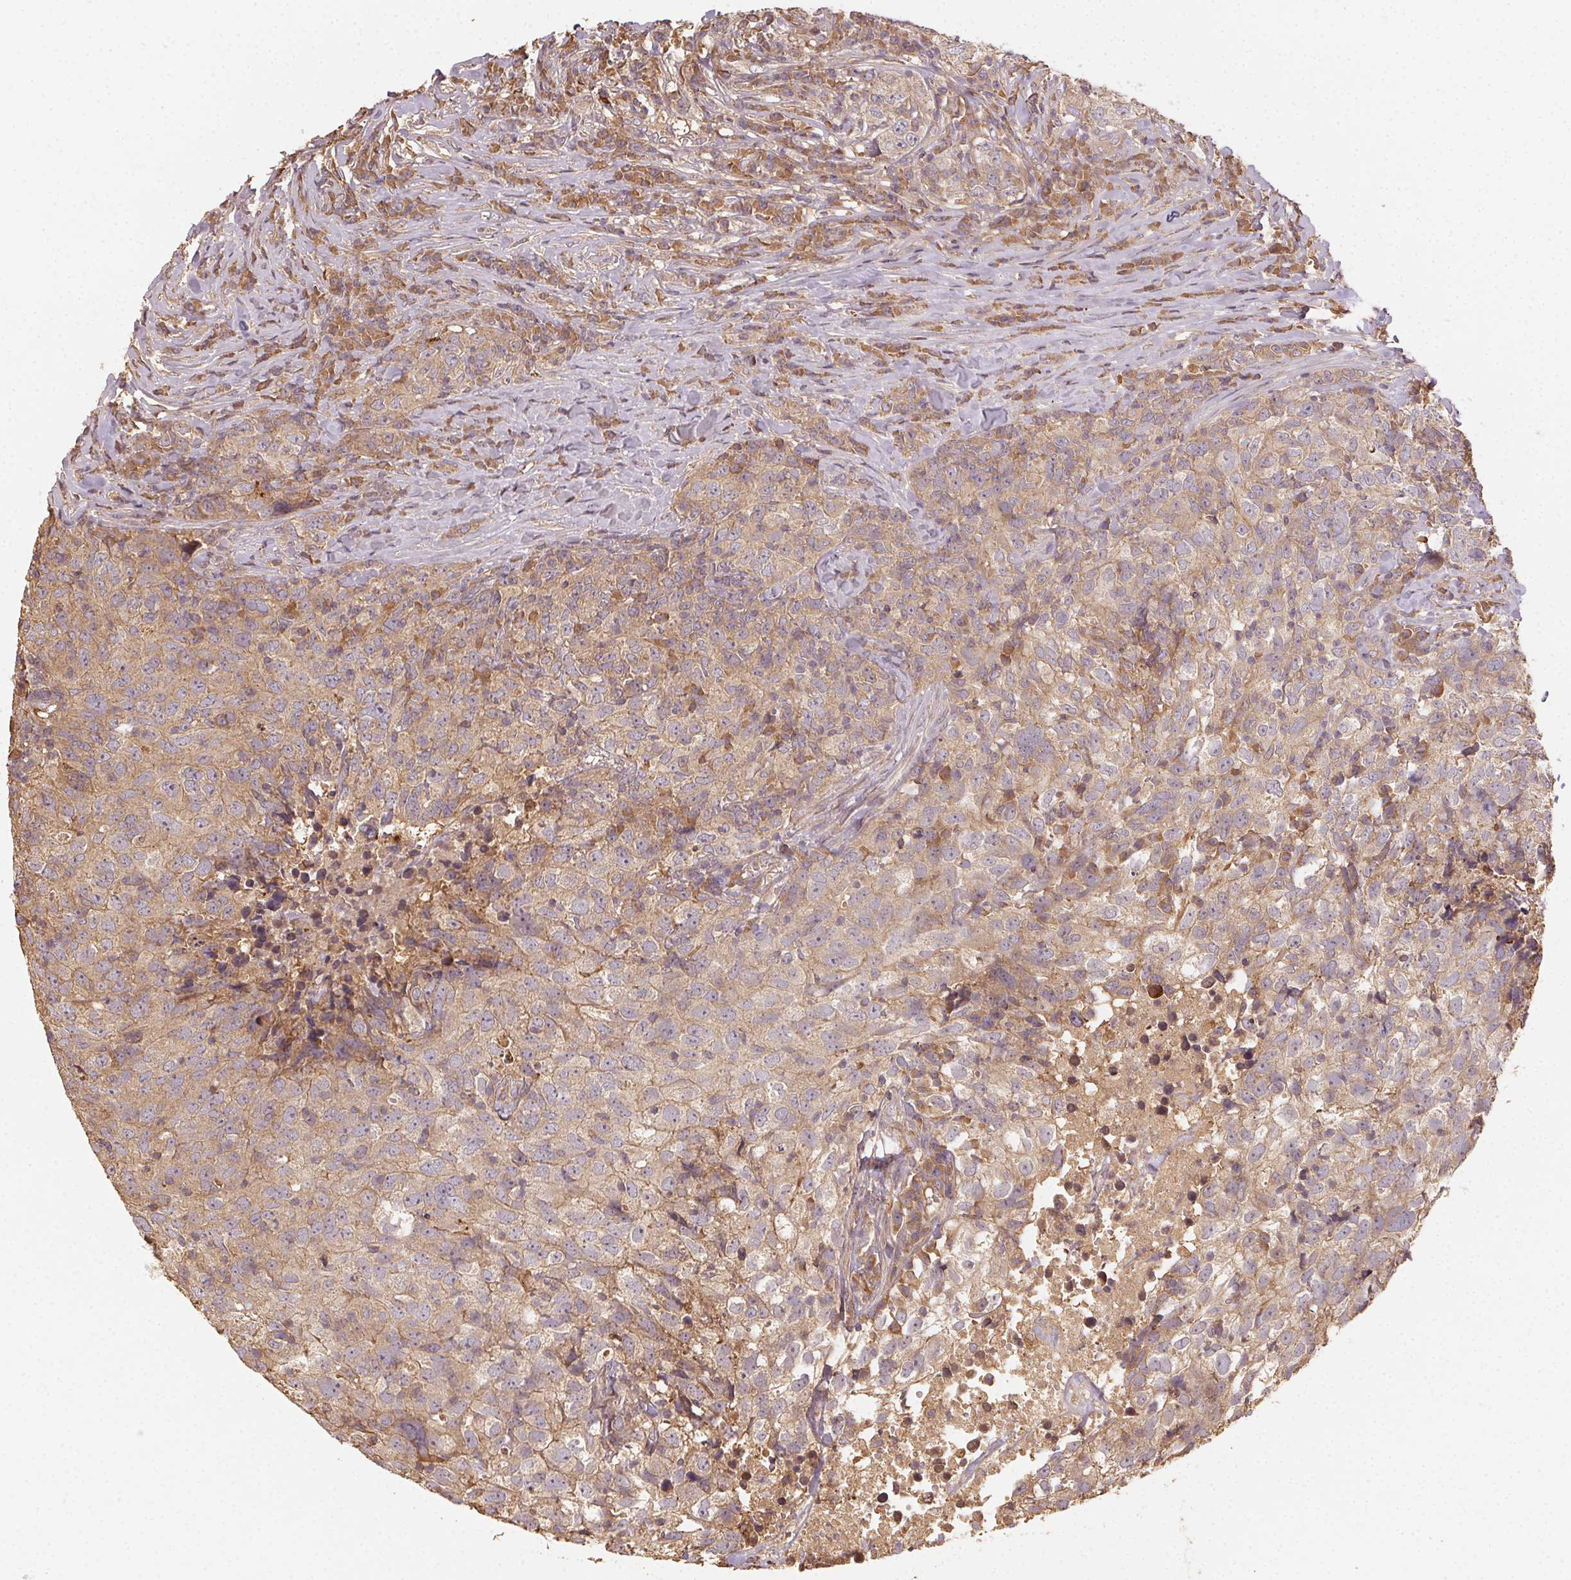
{"staining": {"intensity": "weak", "quantity": "<25%", "location": "cytoplasmic/membranous"}, "tissue": "breast cancer", "cell_type": "Tumor cells", "image_type": "cancer", "snomed": [{"axis": "morphology", "description": "Duct carcinoma"}, {"axis": "topography", "description": "Breast"}], "caption": "DAB (3,3'-diaminobenzidine) immunohistochemical staining of human breast cancer (intraductal carcinoma) displays no significant expression in tumor cells.", "gene": "RALA", "patient": {"sex": "female", "age": 30}}